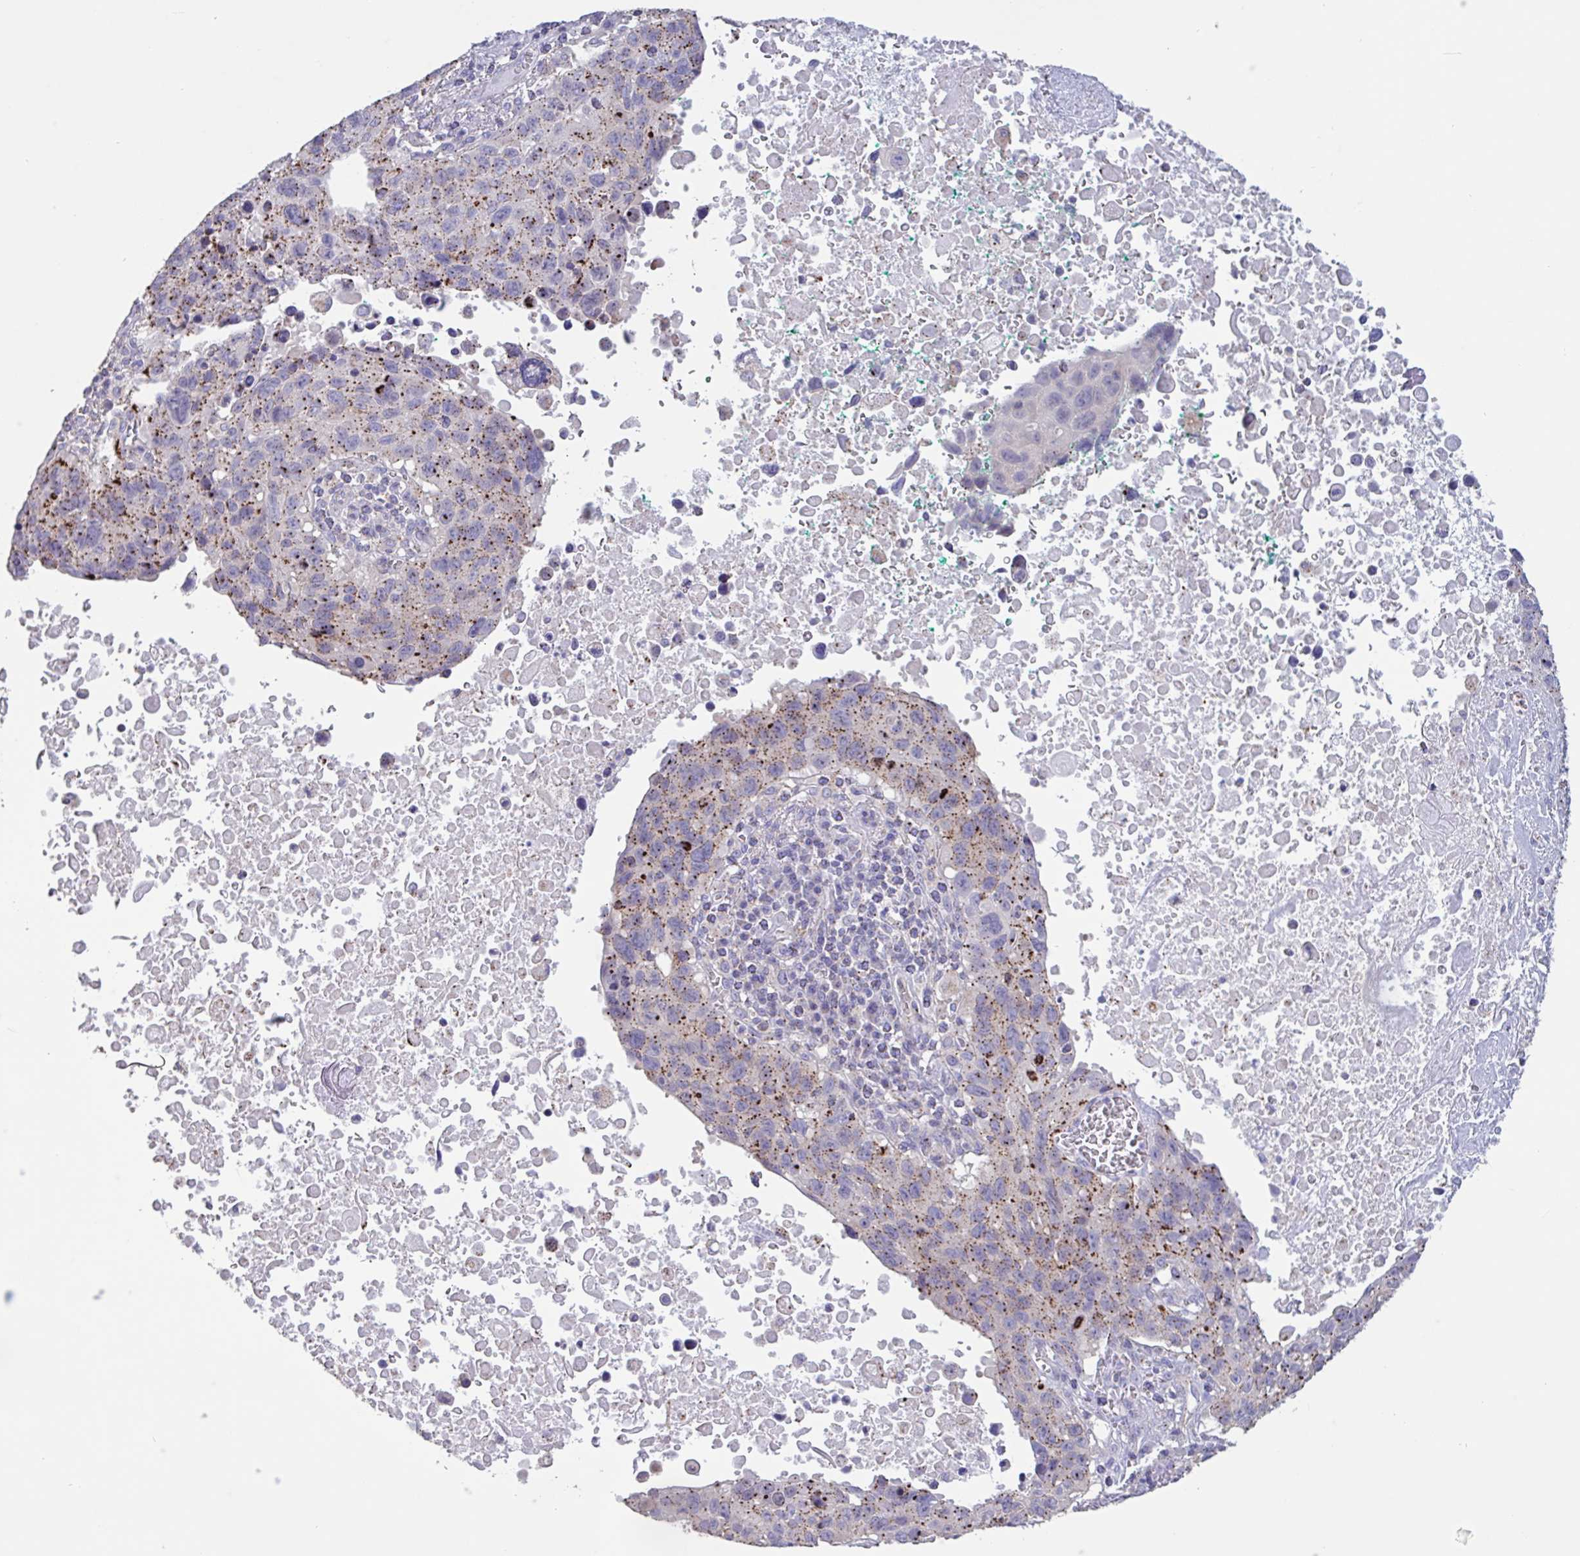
{"staining": {"intensity": "moderate", "quantity": ">75%", "location": "cytoplasmic/membranous"}, "tissue": "lung cancer", "cell_type": "Tumor cells", "image_type": "cancer", "snomed": [{"axis": "morphology", "description": "Squamous cell carcinoma, NOS"}, {"axis": "topography", "description": "Lung"}], "caption": "The micrograph demonstrates immunohistochemical staining of lung cancer. There is moderate cytoplasmic/membranous expression is identified in approximately >75% of tumor cells. (DAB IHC, brown staining for protein, blue staining for nuclei).", "gene": "CHMP5", "patient": {"sex": "male", "age": 66}}